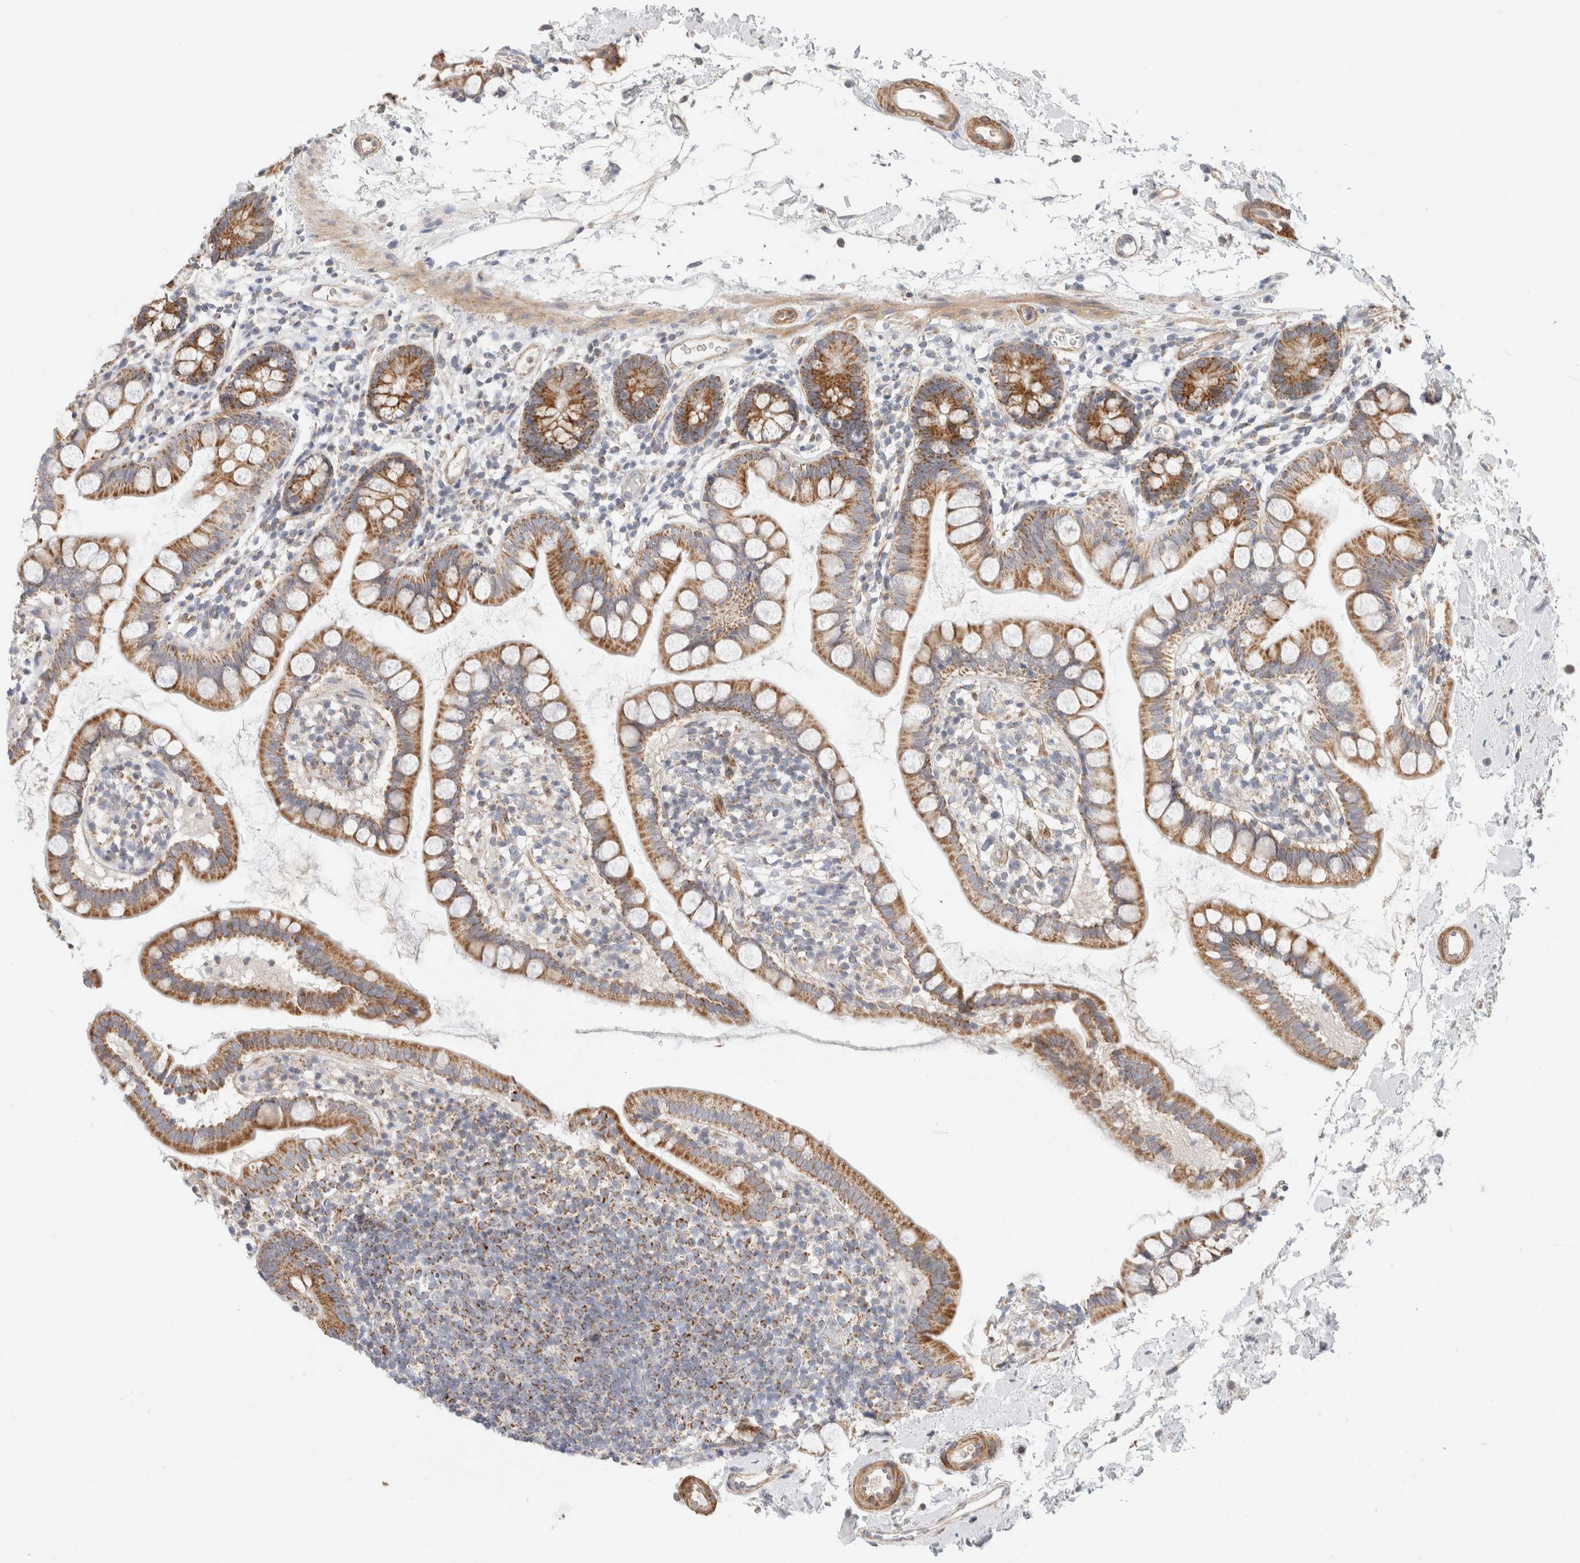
{"staining": {"intensity": "moderate", "quantity": ">75%", "location": "cytoplasmic/membranous"}, "tissue": "small intestine", "cell_type": "Glandular cells", "image_type": "normal", "snomed": [{"axis": "morphology", "description": "Normal tissue, NOS"}, {"axis": "topography", "description": "Small intestine"}], "caption": "Immunohistochemical staining of benign human small intestine displays medium levels of moderate cytoplasmic/membranous expression in approximately >75% of glandular cells. Ihc stains the protein of interest in brown and the nuclei are stained blue.", "gene": "MRM3", "patient": {"sex": "female", "age": 84}}